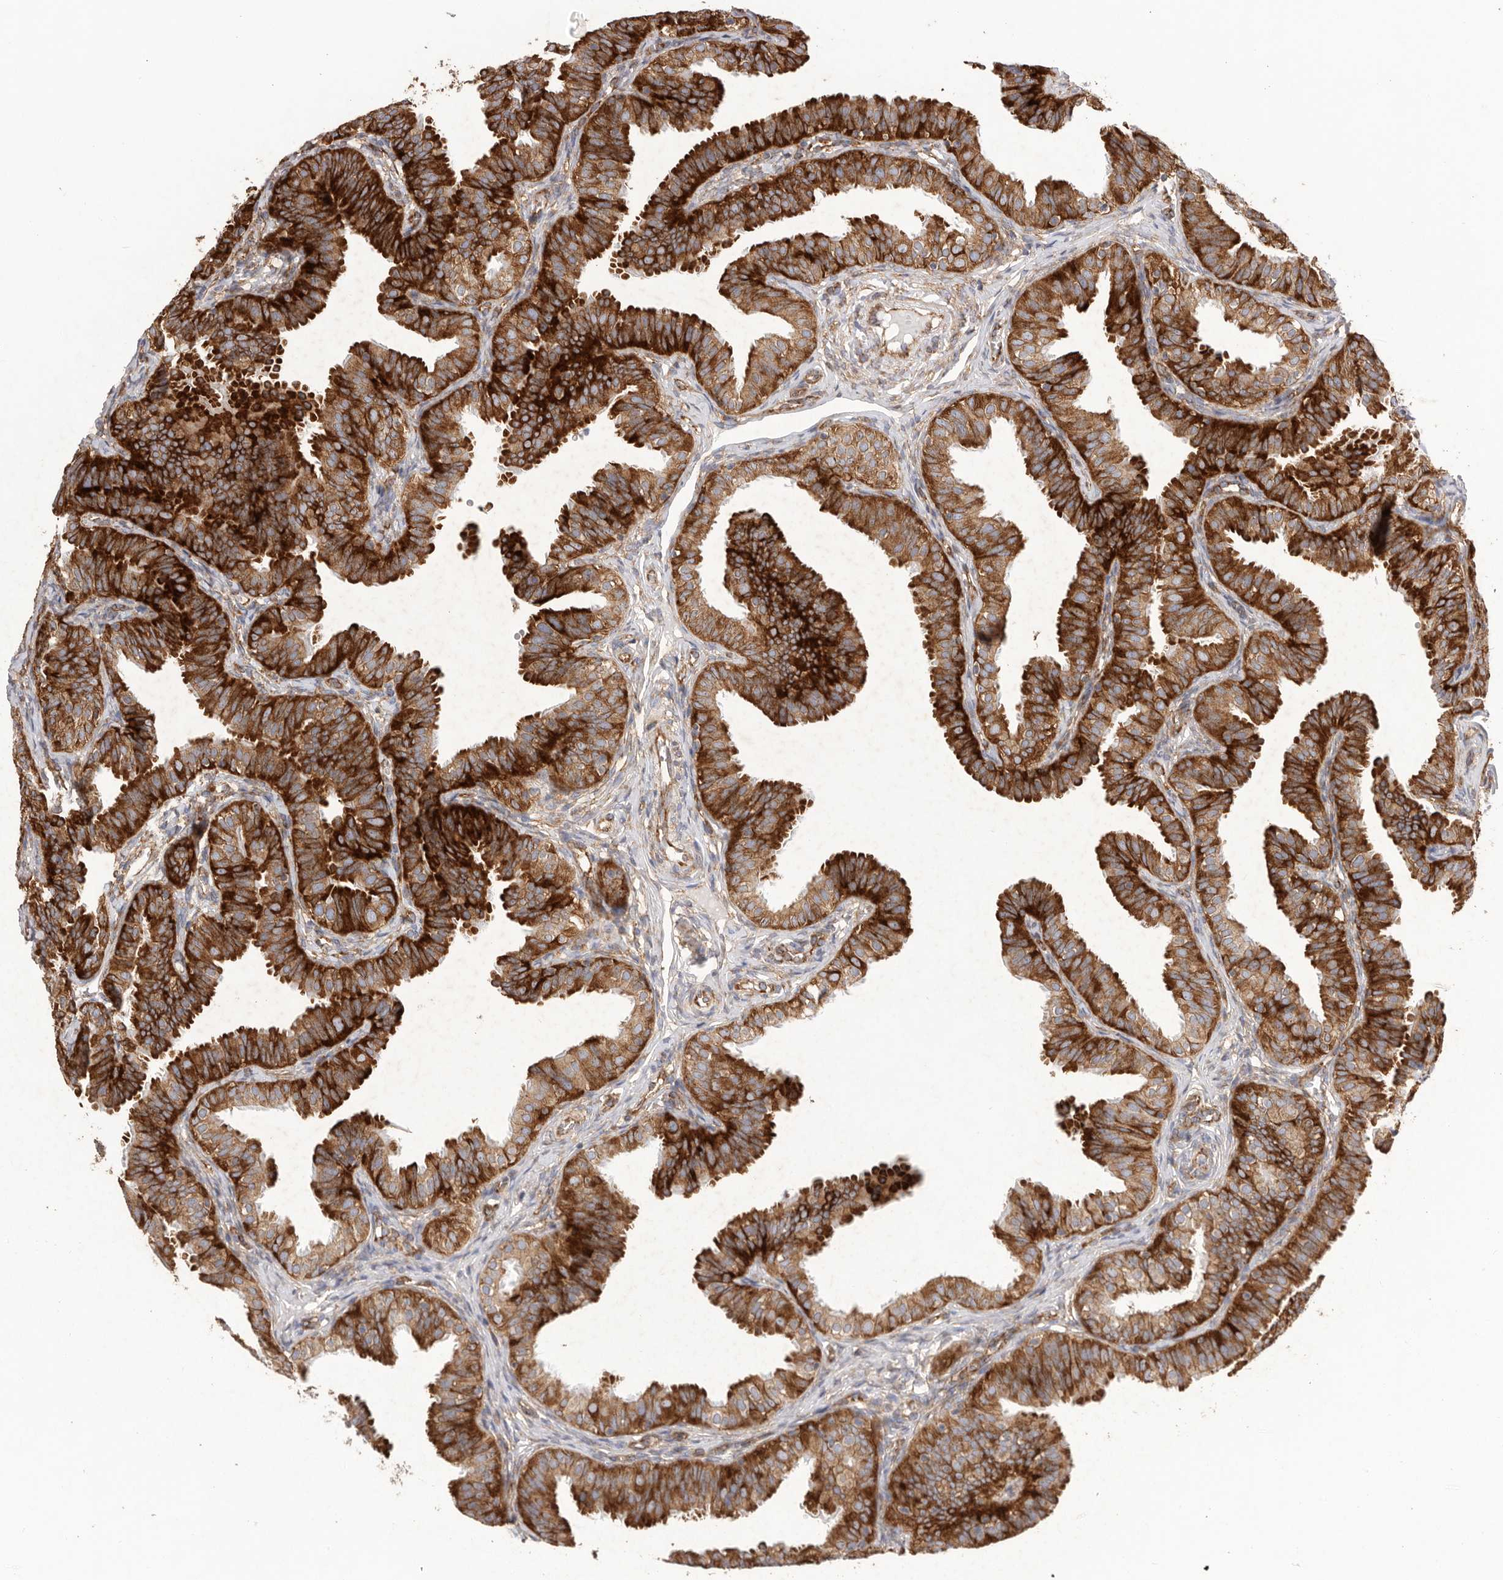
{"staining": {"intensity": "strong", "quantity": ">75%", "location": "cytoplasmic/membranous"}, "tissue": "fallopian tube", "cell_type": "Glandular cells", "image_type": "normal", "snomed": [{"axis": "morphology", "description": "Normal tissue, NOS"}, {"axis": "topography", "description": "Fallopian tube"}], "caption": "Glandular cells show high levels of strong cytoplasmic/membranous positivity in approximately >75% of cells in unremarkable fallopian tube. (brown staining indicates protein expression, while blue staining denotes nuclei).", "gene": "SERBP1", "patient": {"sex": "female", "age": 35}}